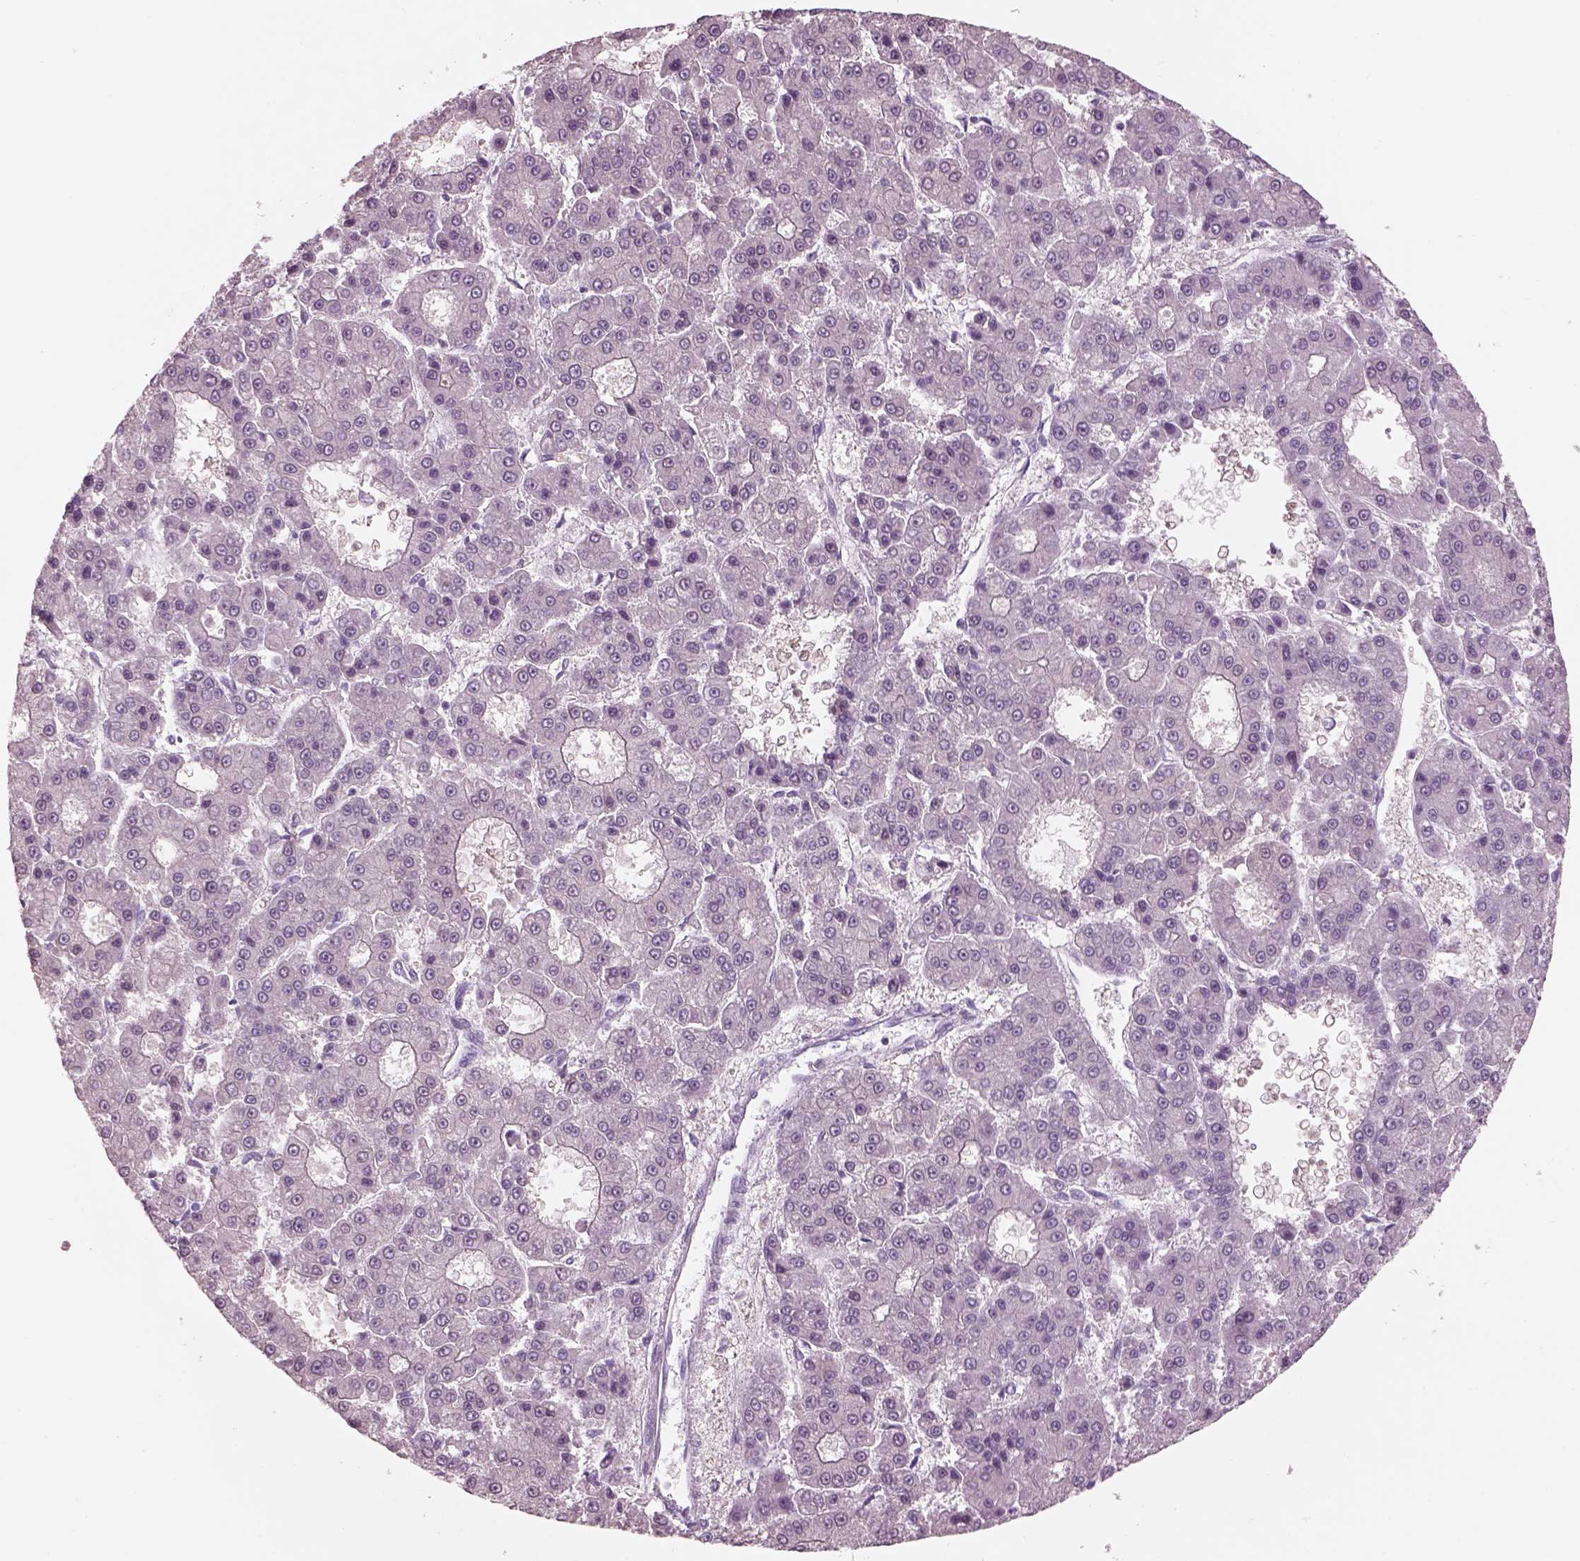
{"staining": {"intensity": "negative", "quantity": "none", "location": "none"}, "tissue": "liver cancer", "cell_type": "Tumor cells", "image_type": "cancer", "snomed": [{"axis": "morphology", "description": "Carcinoma, Hepatocellular, NOS"}, {"axis": "topography", "description": "Liver"}], "caption": "DAB (3,3'-diaminobenzidine) immunohistochemical staining of liver cancer (hepatocellular carcinoma) exhibits no significant positivity in tumor cells.", "gene": "GAS2L2", "patient": {"sex": "male", "age": 70}}